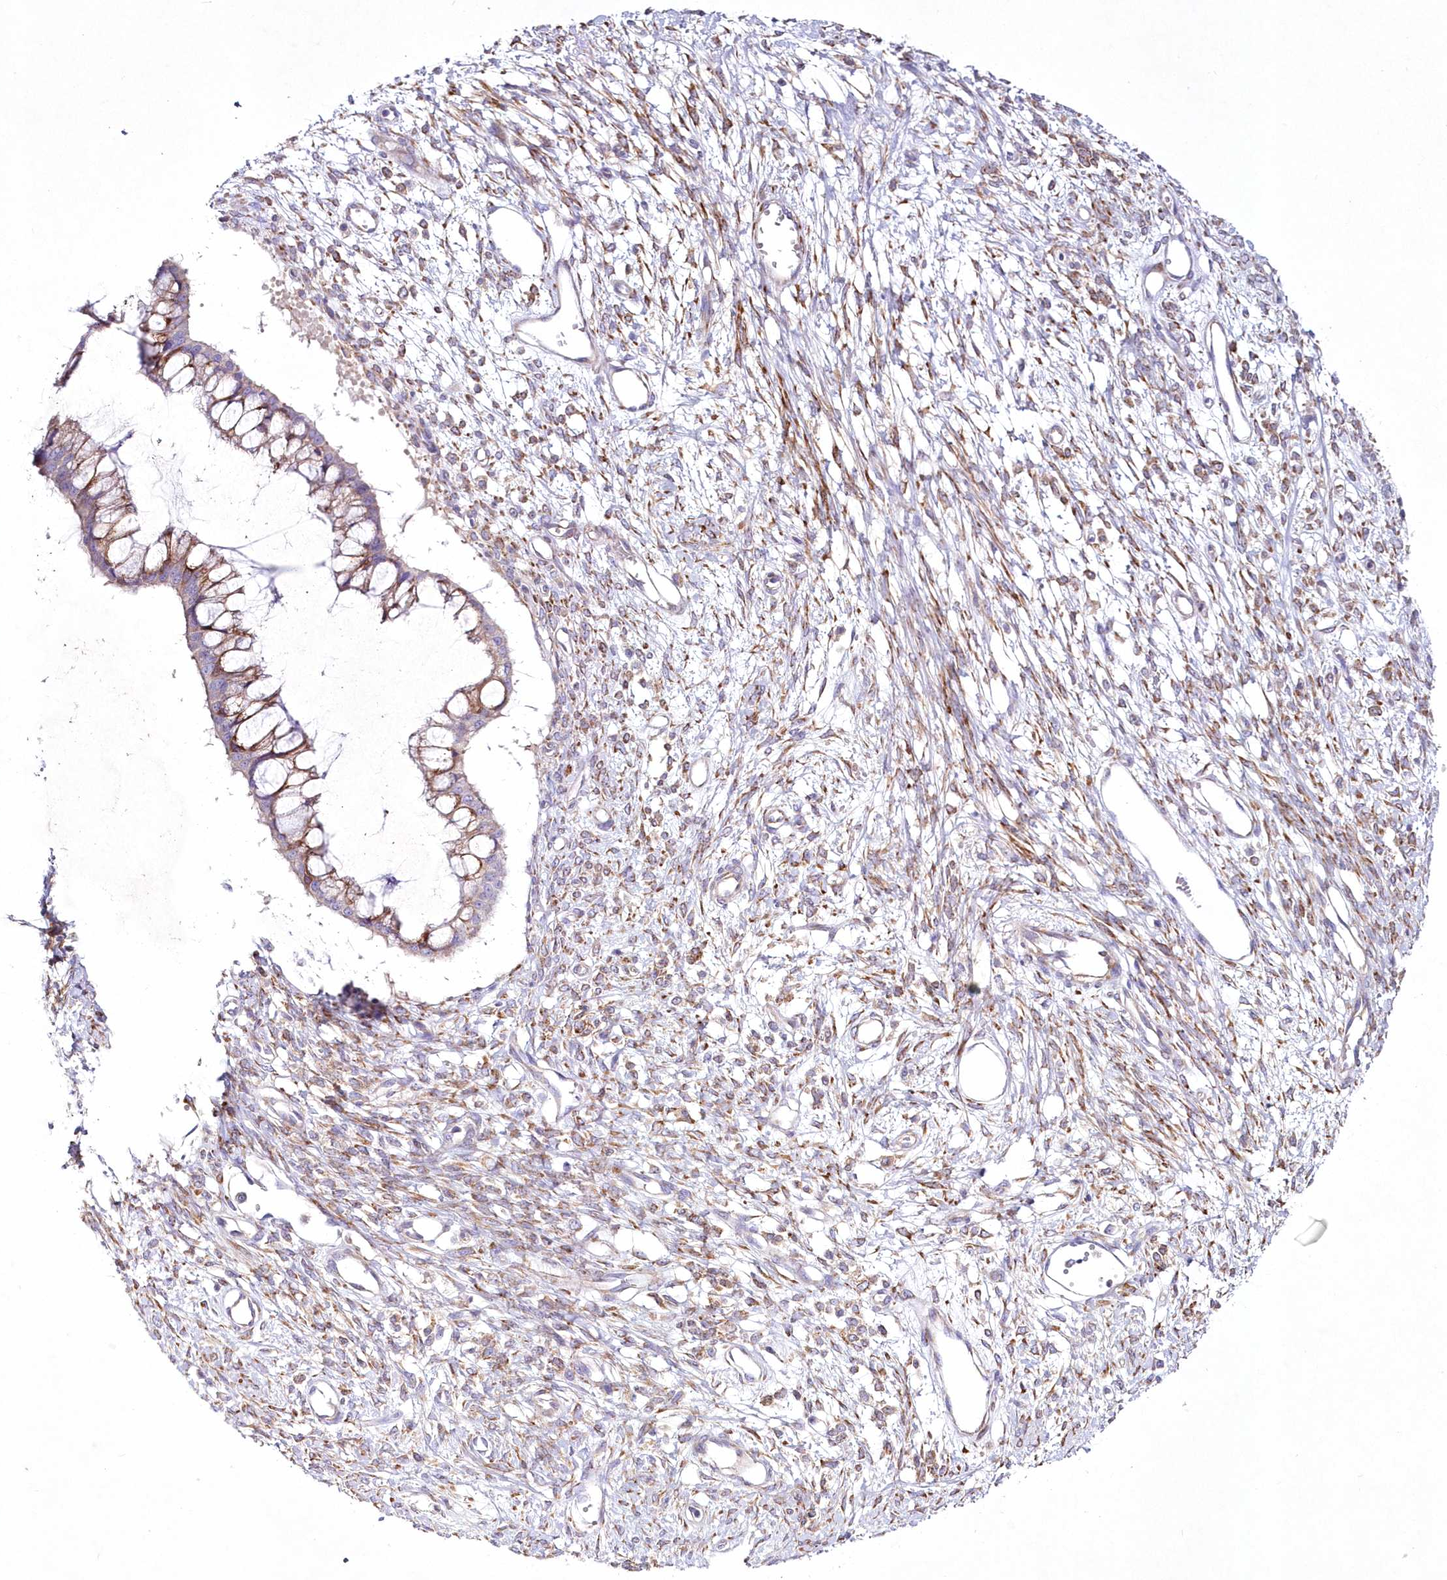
{"staining": {"intensity": "moderate", "quantity": "<25%", "location": "cytoplasmic/membranous"}, "tissue": "ovarian cancer", "cell_type": "Tumor cells", "image_type": "cancer", "snomed": [{"axis": "morphology", "description": "Cystadenocarcinoma, mucinous, NOS"}, {"axis": "topography", "description": "Ovary"}], "caption": "Immunohistochemical staining of ovarian mucinous cystadenocarcinoma shows low levels of moderate cytoplasmic/membranous positivity in approximately <25% of tumor cells.", "gene": "ARFGEF3", "patient": {"sex": "female", "age": 73}}